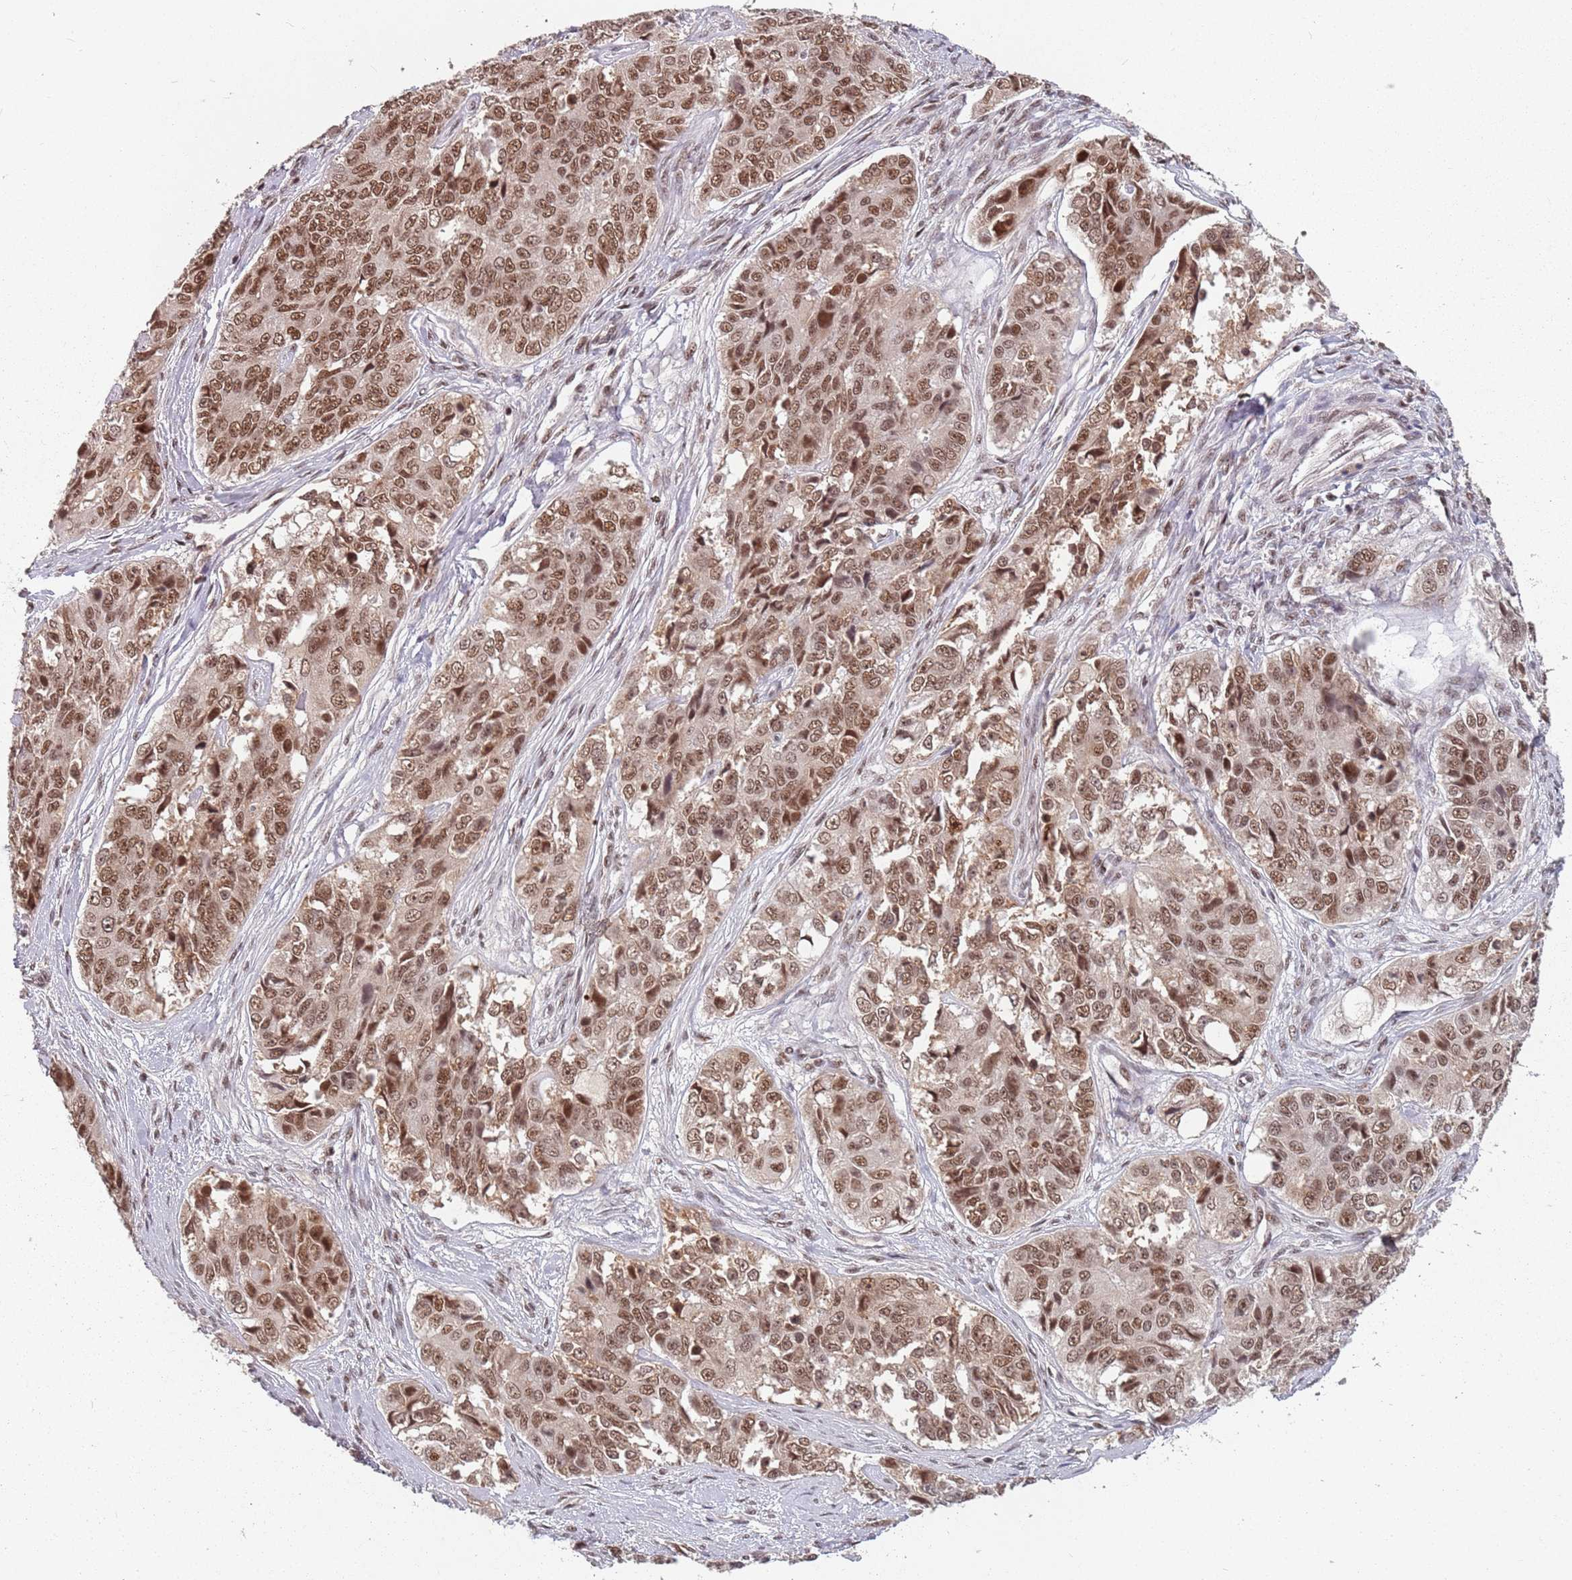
{"staining": {"intensity": "moderate", "quantity": ">75%", "location": "nuclear"}, "tissue": "ovarian cancer", "cell_type": "Tumor cells", "image_type": "cancer", "snomed": [{"axis": "morphology", "description": "Carcinoma, endometroid"}, {"axis": "topography", "description": "Ovary"}], "caption": "Ovarian endometroid carcinoma stained for a protein (brown) reveals moderate nuclear positive positivity in approximately >75% of tumor cells.", "gene": "NCBP1", "patient": {"sex": "female", "age": 51}}